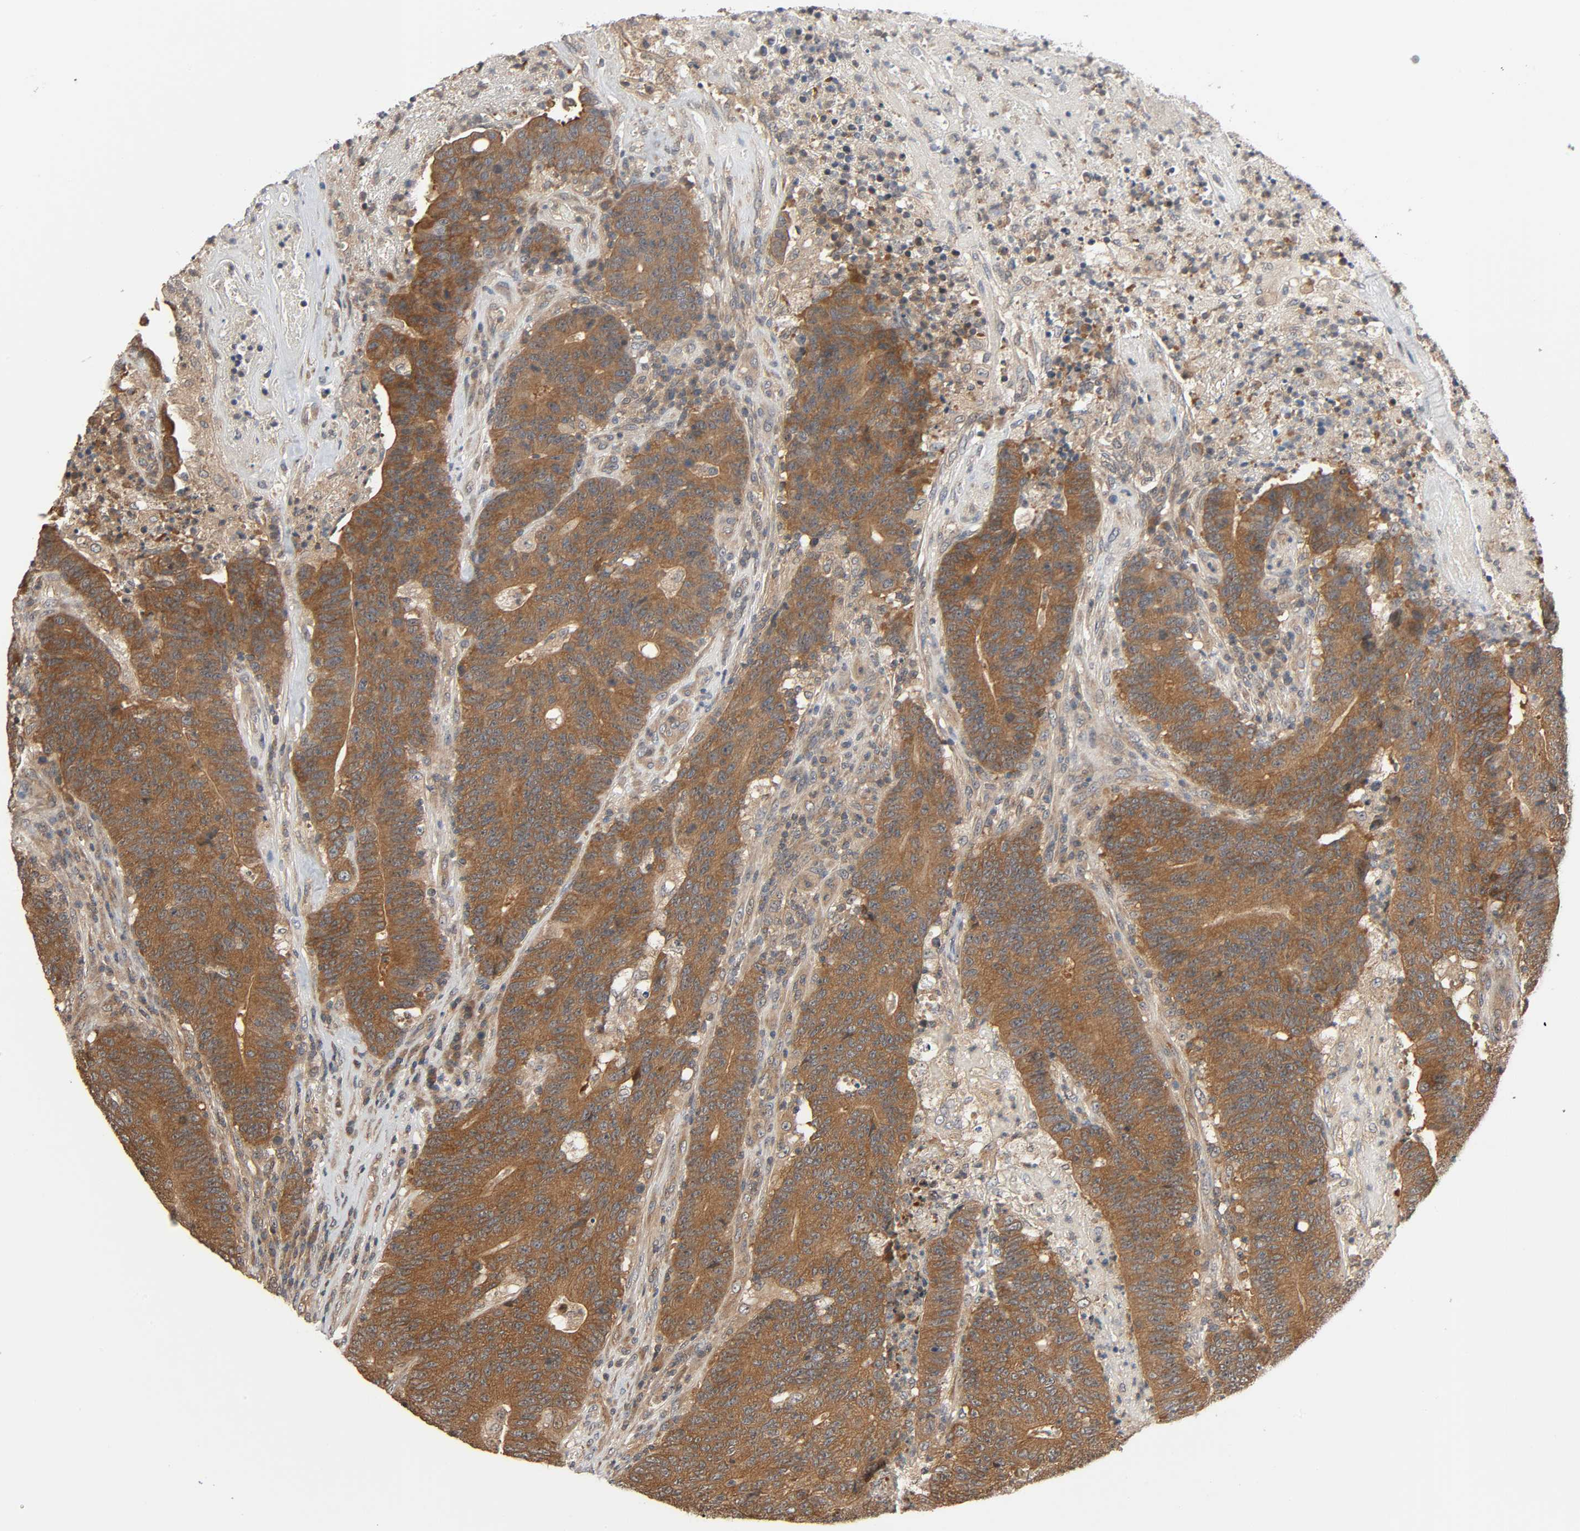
{"staining": {"intensity": "moderate", "quantity": ">75%", "location": "cytoplasmic/membranous"}, "tissue": "colorectal cancer", "cell_type": "Tumor cells", "image_type": "cancer", "snomed": [{"axis": "morphology", "description": "Normal tissue, NOS"}, {"axis": "morphology", "description": "Adenocarcinoma, NOS"}, {"axis": "topography", "description": "Colon"}], "caption": "Protein expression analysis of human colorectal cancer reveals moderate cytoplasmic/membranous positivity in approximately >75% of tumor cells.", "gene": "PPP2R1B", "patient": {"sex": "female", "age": 75}}